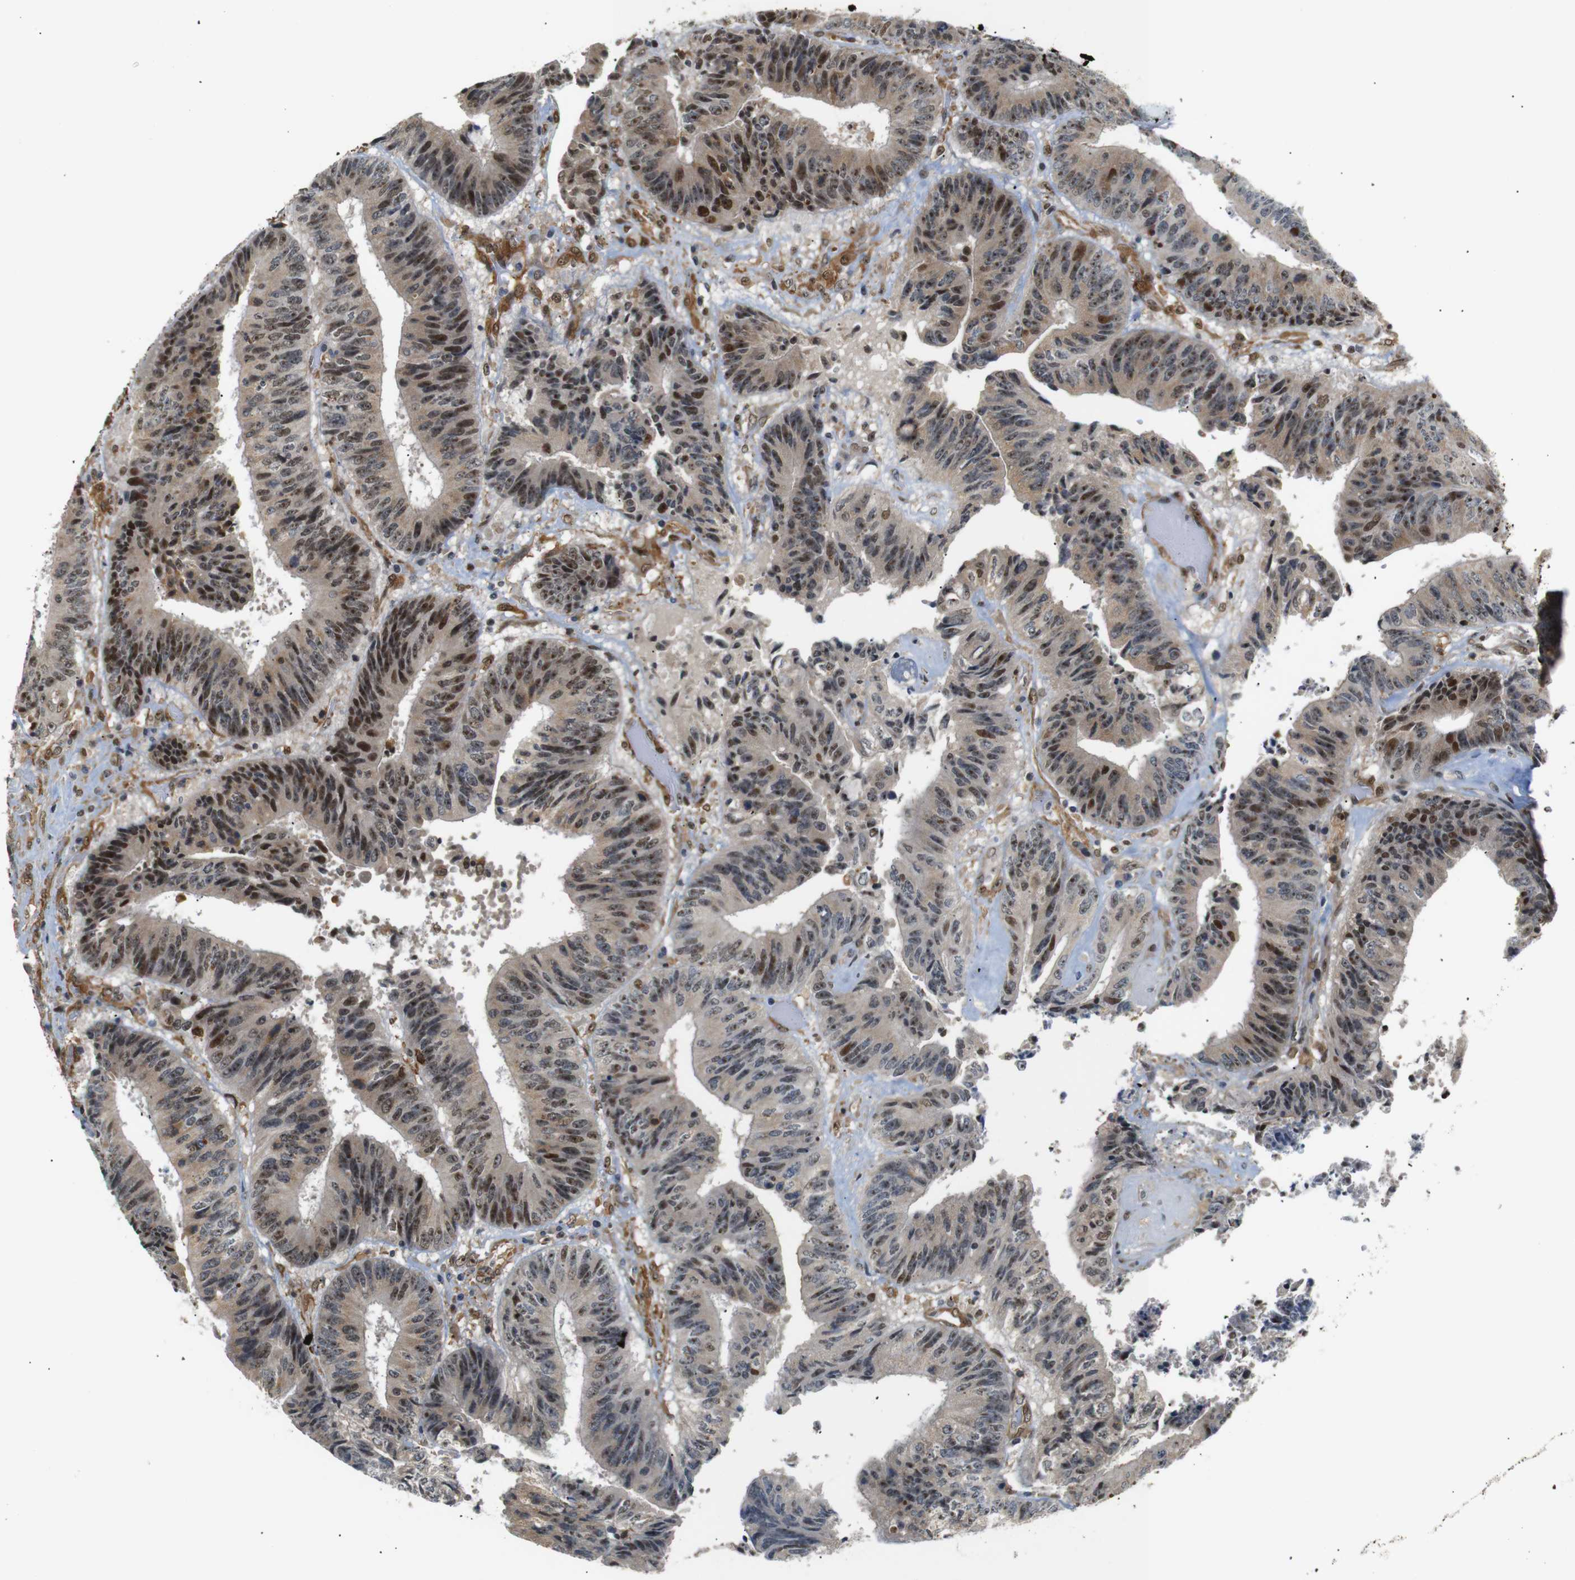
{"staining": {"intensity": "strong", "quantity": ">75%", "location": "cytoplasmic/membranous,nuclear"}, "tissue": "colorectal cancer", "cell_type": "Tumor cells", "image_type": "cancer", "snomed": [{"axis": "morphology", "description": "Adenocarcinoma, NOS"}, {"axis": "topography", "description": "Rectum"}], "caption": "High-power microscopy captured an immunohistochemistry micrograph of colorectal cancer, revealing strong cytoplasmic/membranous and nuclear positivity in approximately >75% of tumor cells.", "gene": "PARN", "patient": {"sex": "male", "age": 72}}